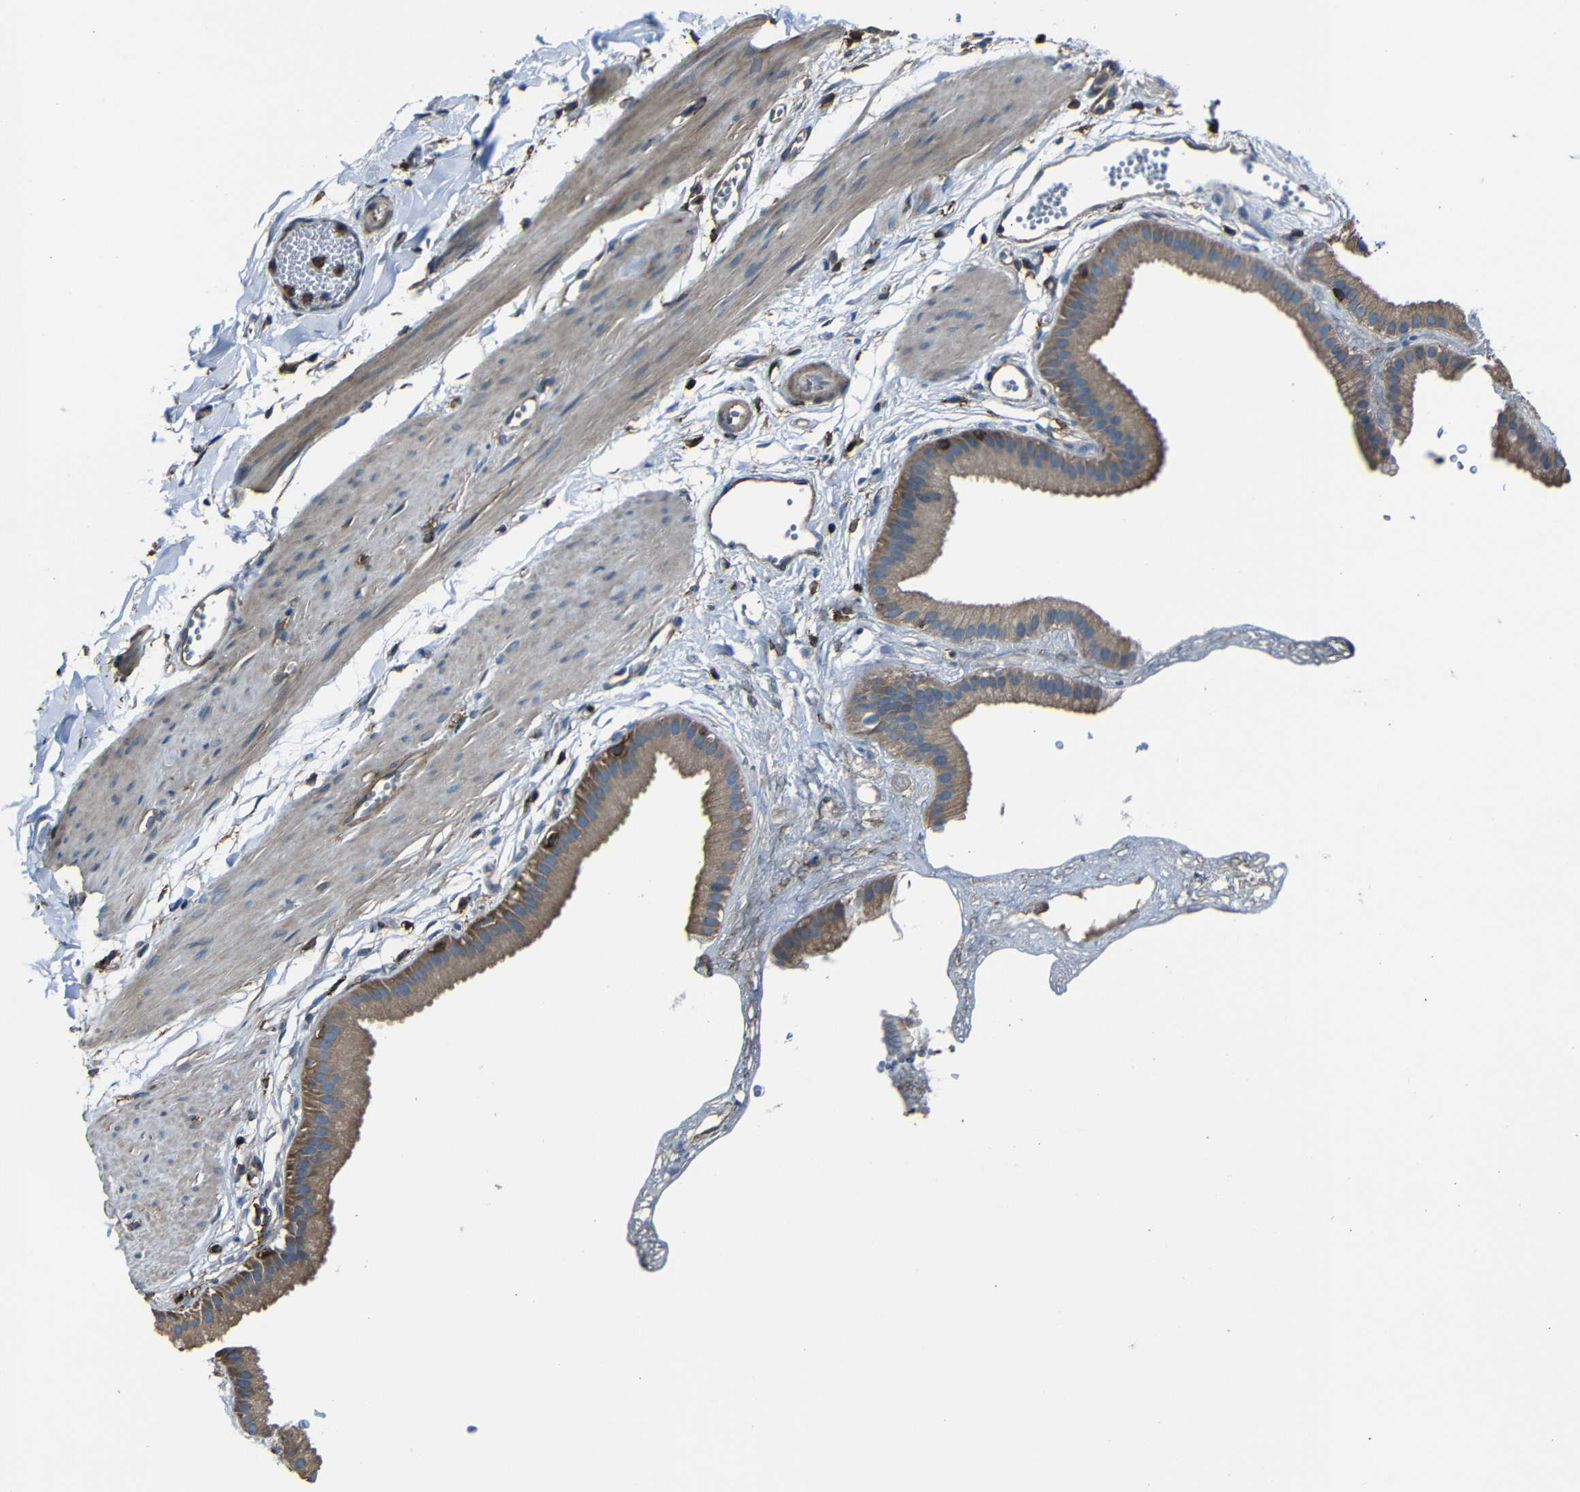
{"staining": {"intensity": "moderate", "quantity": ">75%", "location": "cytoplasmic/membranous"}, "tissue": "gallbladder", "cell_type": "Glandular cells", "image_type": "normal", "snomed": [{"axis": "morphology", "description": "Normal tissue, NOS"}, {"axis": "topography", "description": "Gallbladder"}], "caption": "Gallbladder stained with a brown dye exhibits moderate cytoplasmic/membranous positive staining in approximately >75% of glandular cells.", "gene": "ADGRE5", "patient": {"sex": "female", "age": 64}}